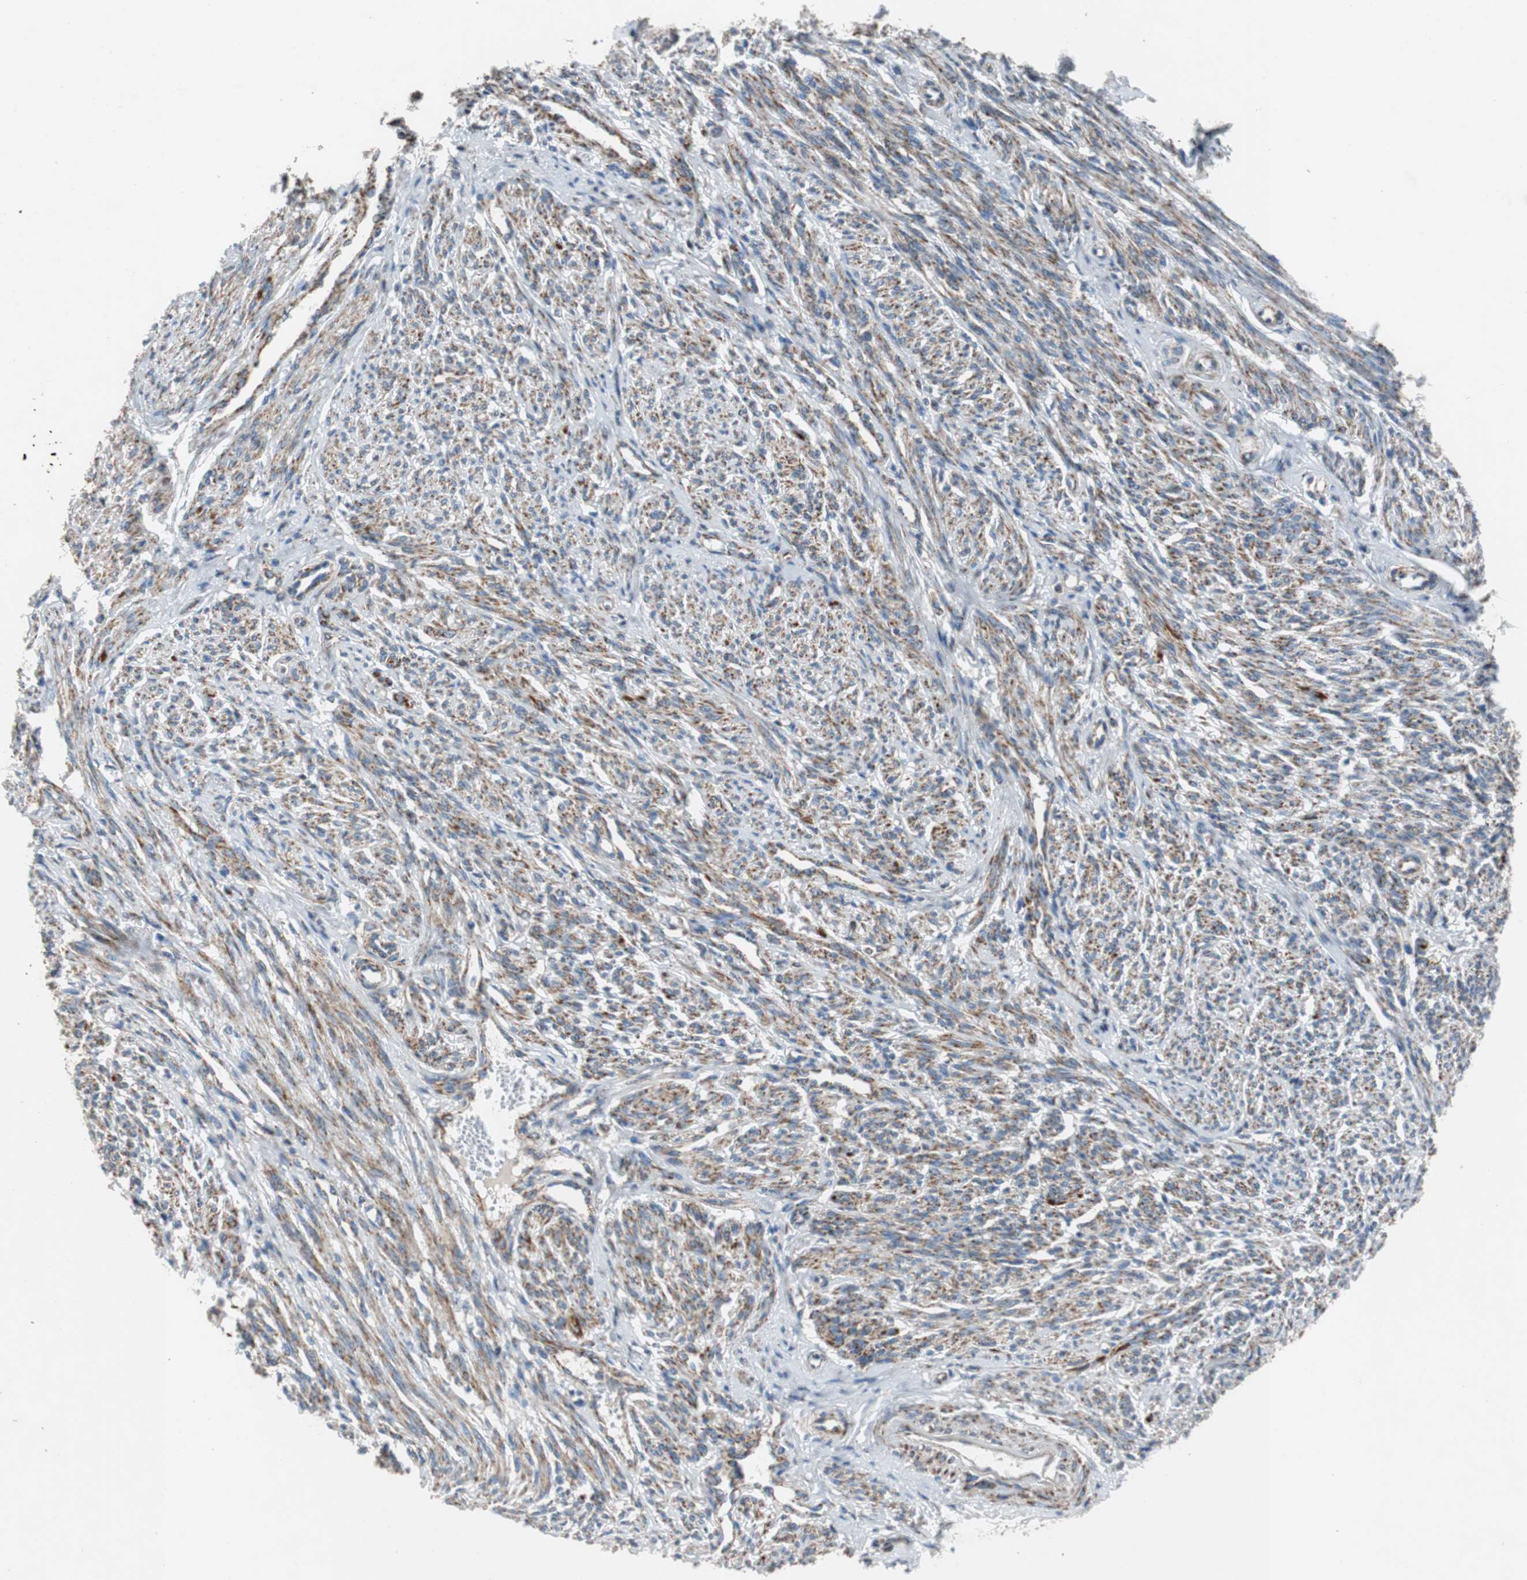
{"staining": {"intensity": "moderate", "quantity": ">75%", "location": "cytoplasmic/membranous"}, "tissue": "smooth muscle", "cell_type": "Smooth muscle cells", "image_type": "normal", "snomed": [{"axis": "morphology", "description": "Normal tissue, NOS"}, {"axis": "topography", "description": "Smooth muscle"}], "caption": "Normal smooth muscle demonstrates moderate cytoplasmic/membranous staining in about >75% of smooth muscle cells The protein is stained brown, and the nuclei are stained in blue (DAB IHC with brightfield microscopy, high magnification)..", "gene": "PITRM1", "patient": {"sex": "female", "age": 65}}